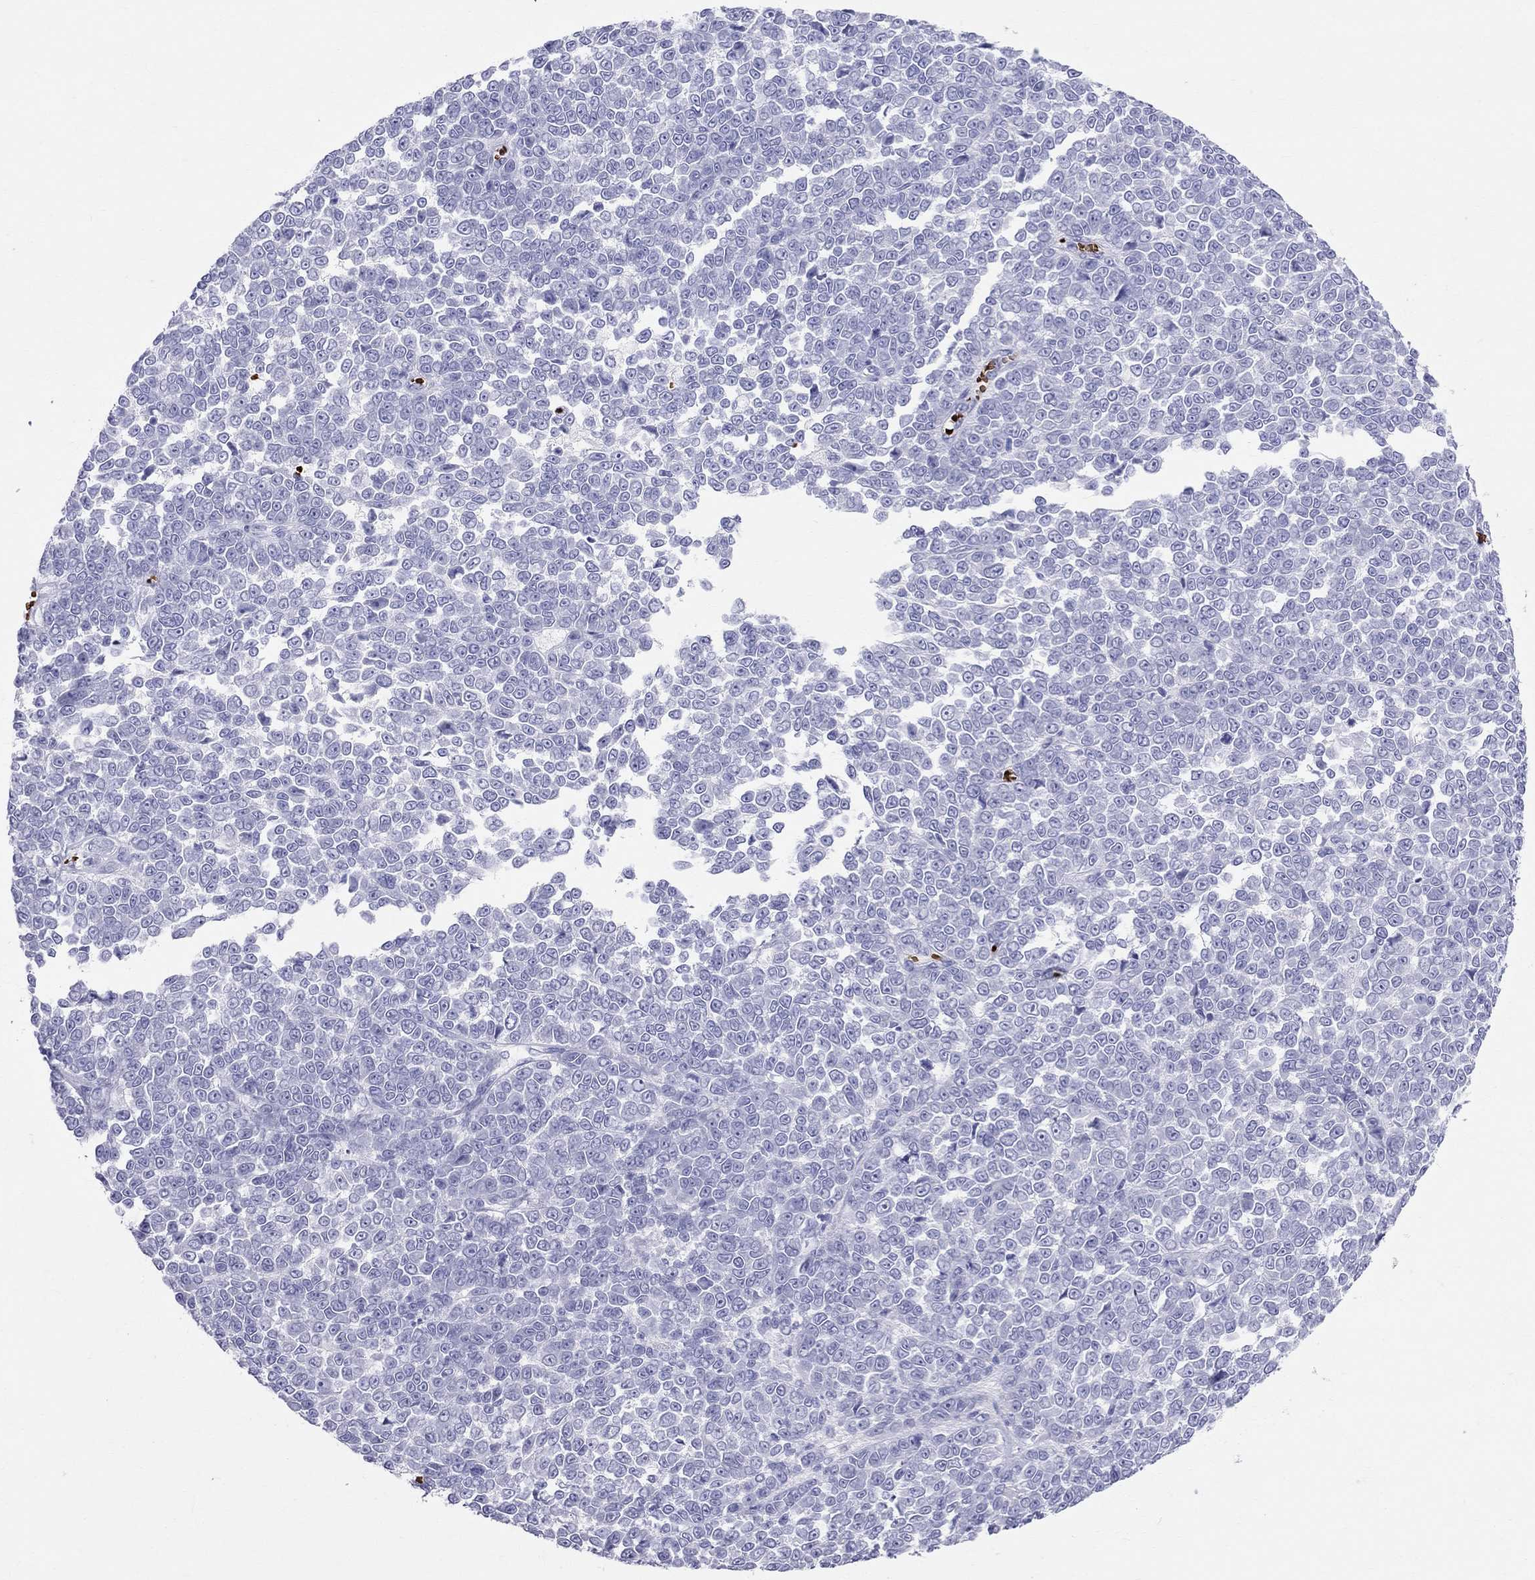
{"staining": {"intensity": "negative", "quantity": "none", "location": "none"}, "tissue": "melanoma", "cell_type": "Tumor cells", "image_type": "cancer", "snomed": [{"axis": "morphology", "description": "Malignant melanoma, NOS"}, {"axis": "topography", "description": "Skin"}], "caption": "A high-resolution photomicrograph shows immunohistochemistry (IHC) staining of melanoma, which exhibits no significant expression in tumor cells.", "gene": "DNAAF6", "patient": {"sex": "female", "age": 95}}